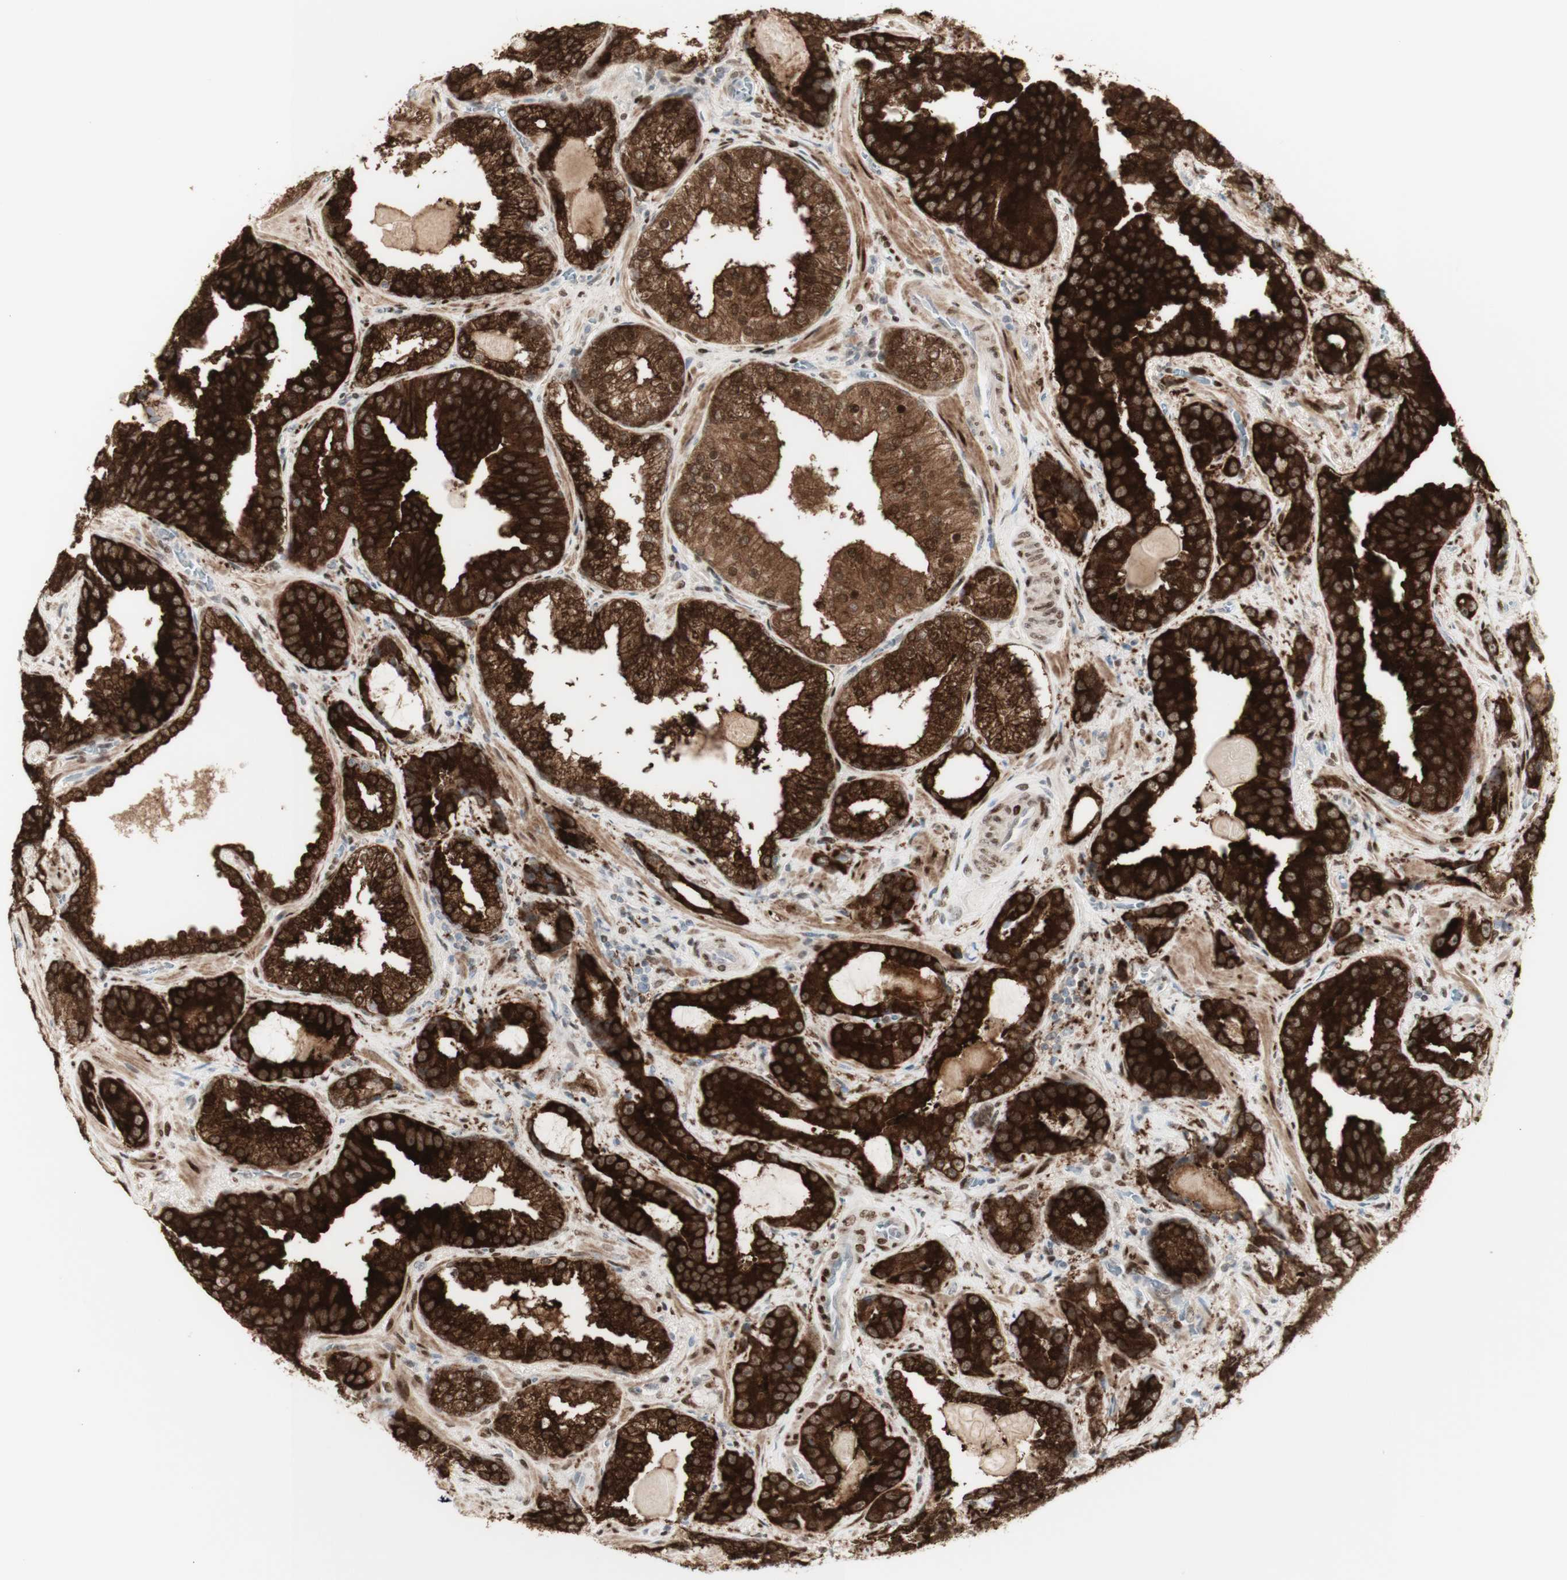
{"staining": {"intensity": "strong", "quantity": ">75%", "location": "cytoplasmic/membranous,nuclear"}, "tissue": "prostate cancer", "cell_type": "Tumor cells", "image_type": "cancer", "snomed": [{"axis": "morphology", "description": "Adenocarcinoma, Low grade"}, {"axis": "topography", "description": "Prostate"}], "caption": "IHC (DAB (3,3'-diaminobenzidine)) staining of prostate cancer displays strong cytoplasmic/membranous and nuclear protein expression in about >75% of tumor cells.", "gene": "C1orf116", "patient": {"sex": "male", "age": 60}}